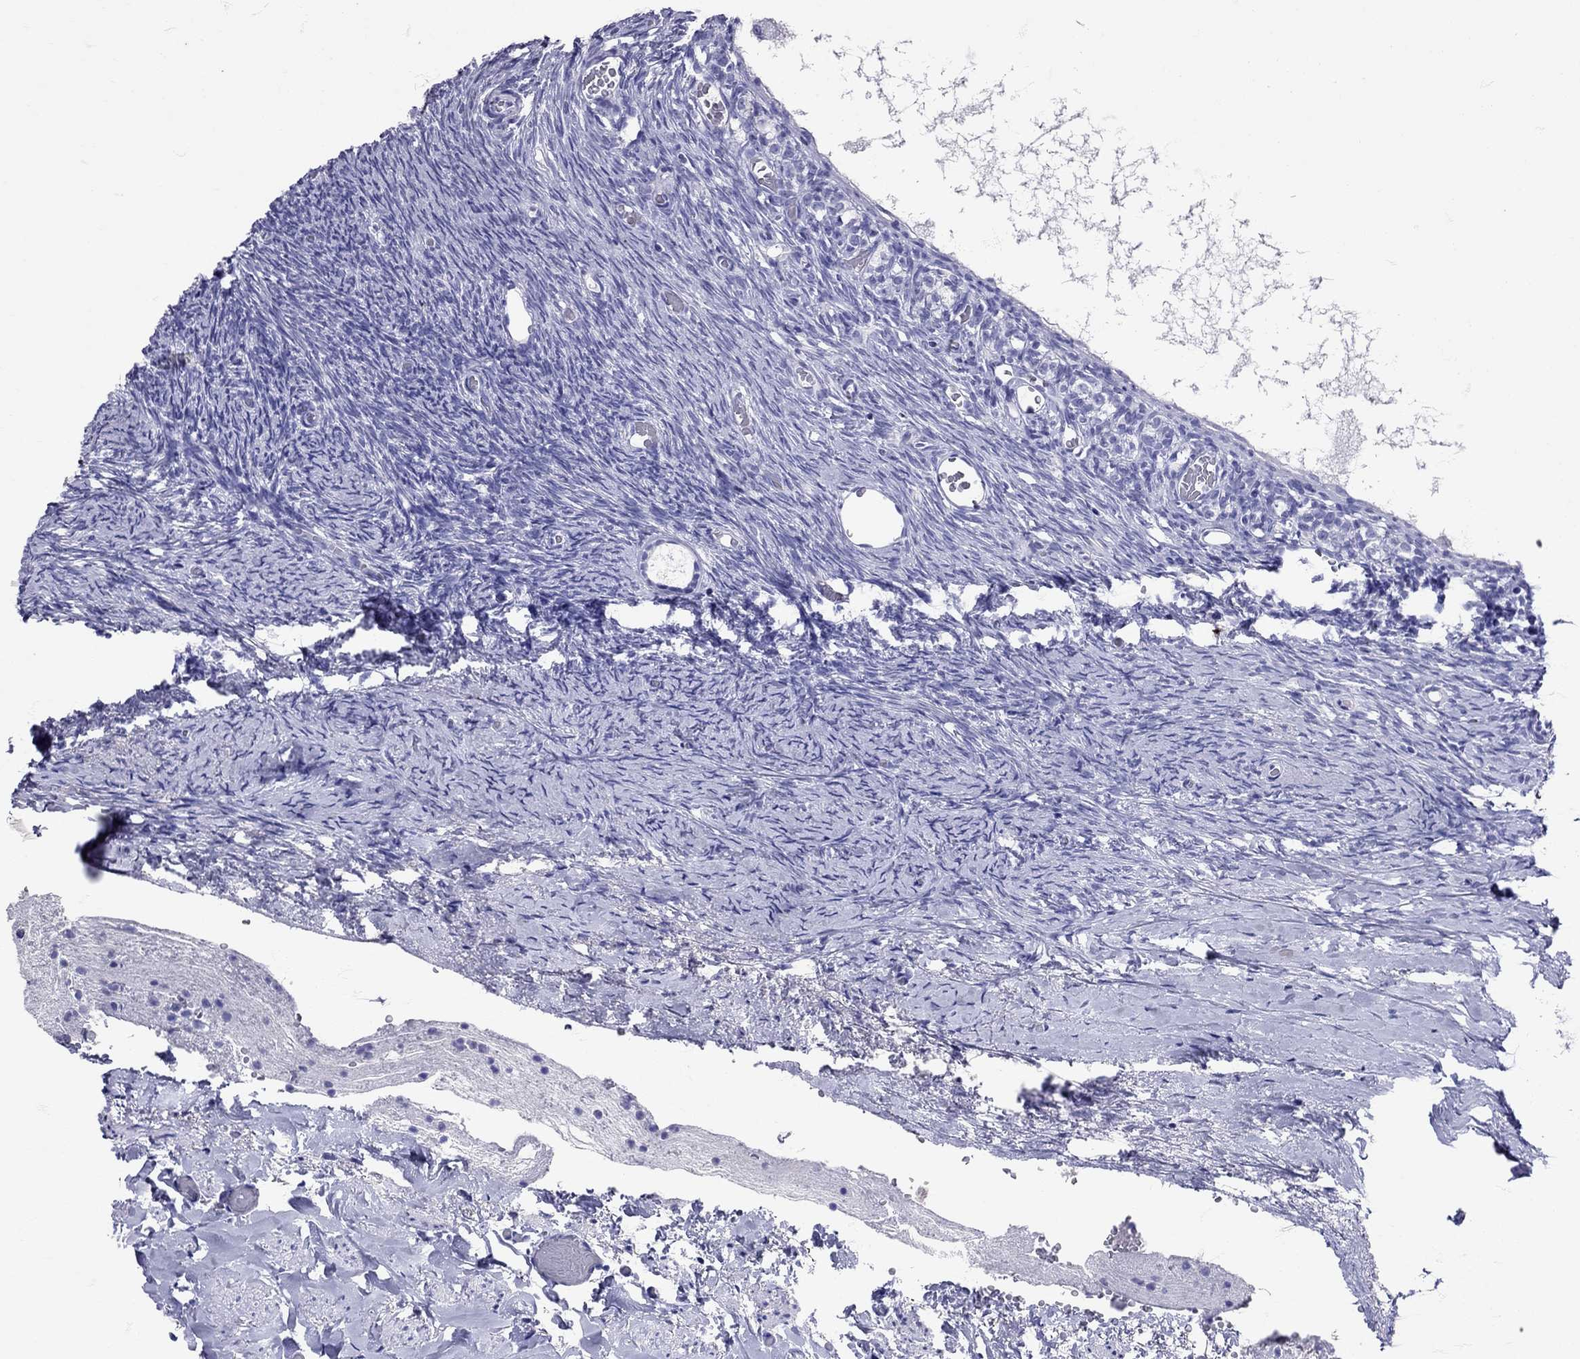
{"staining": {"intensity": "negative", "quantity": "none", "location": "none"}, "tissue": "ovary", "cell_type": "Follicle cells", "image_type": "normal", "snomed": [{"axis": "morphology", "description": "Normal tissue, NOS"}, {"axis": "topography", "description": "Ovary"}], "caption": "DAB (3,3'-diaminobenzidine) immunohistochemical staining of normal ovary shows no significant staining in follicle cells.", "gene": "AVP", "patient": {"sex": "female", "age": 39}}